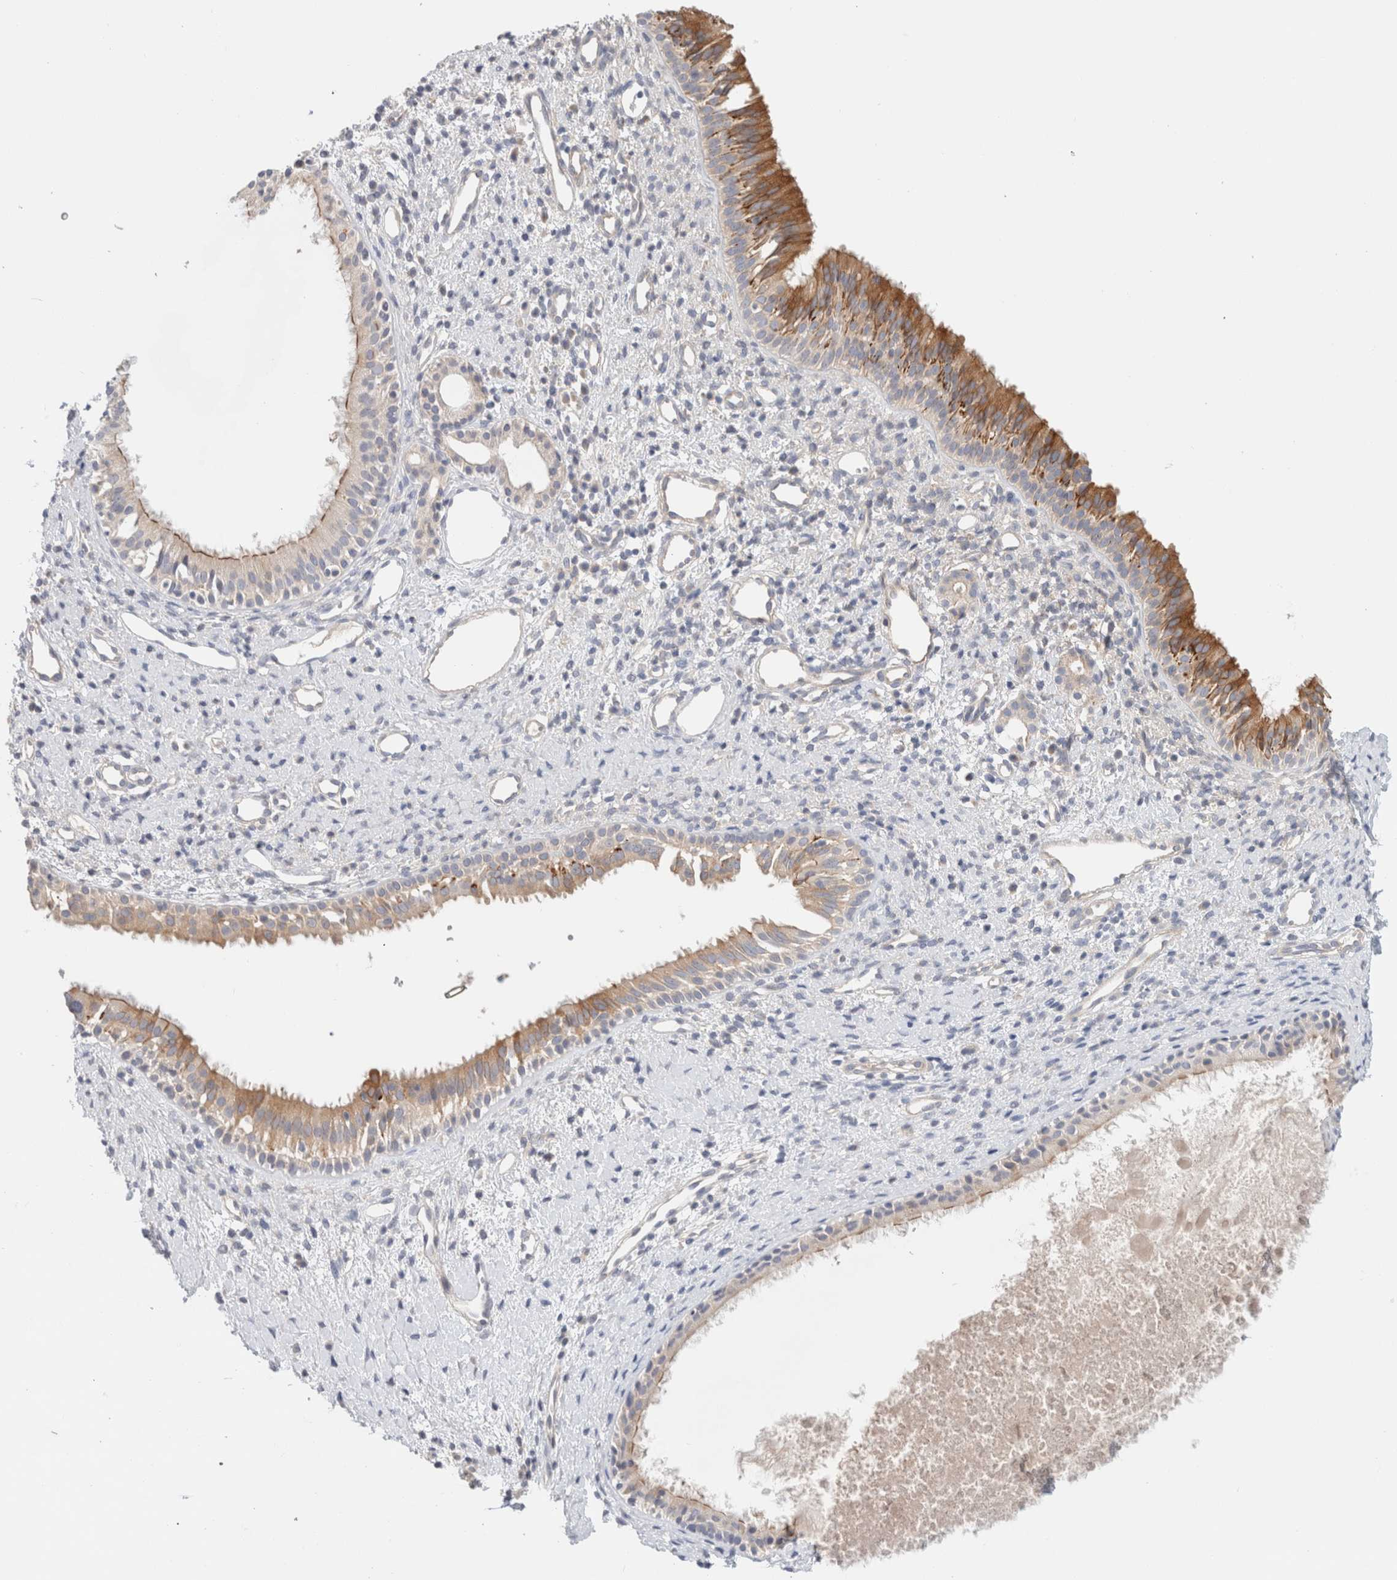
{"staining": {"intensity": "moderate", "quantity": "25%-75%", "location": "cytoplasmic/membranous"}, "tissue": "nasopharynx", "cell_type": "Respiratory epithelial cells", "image_type": "normal", "snomed": [{"axis": "morphology", "description": "Normal tissue, NOS"}, {"axis": "topography", "description": "Nasopharynx"}], "caption": "Immunohistochemistry (IHC) of benign human nasopharynx demonstrates medium levels of moderate cytoplasmic/membranous expression in approximately 25%-75% of respiratory epithelial cells.", "gene": "SDR16C5", "patient": {"sex": "male", "age": 22}}